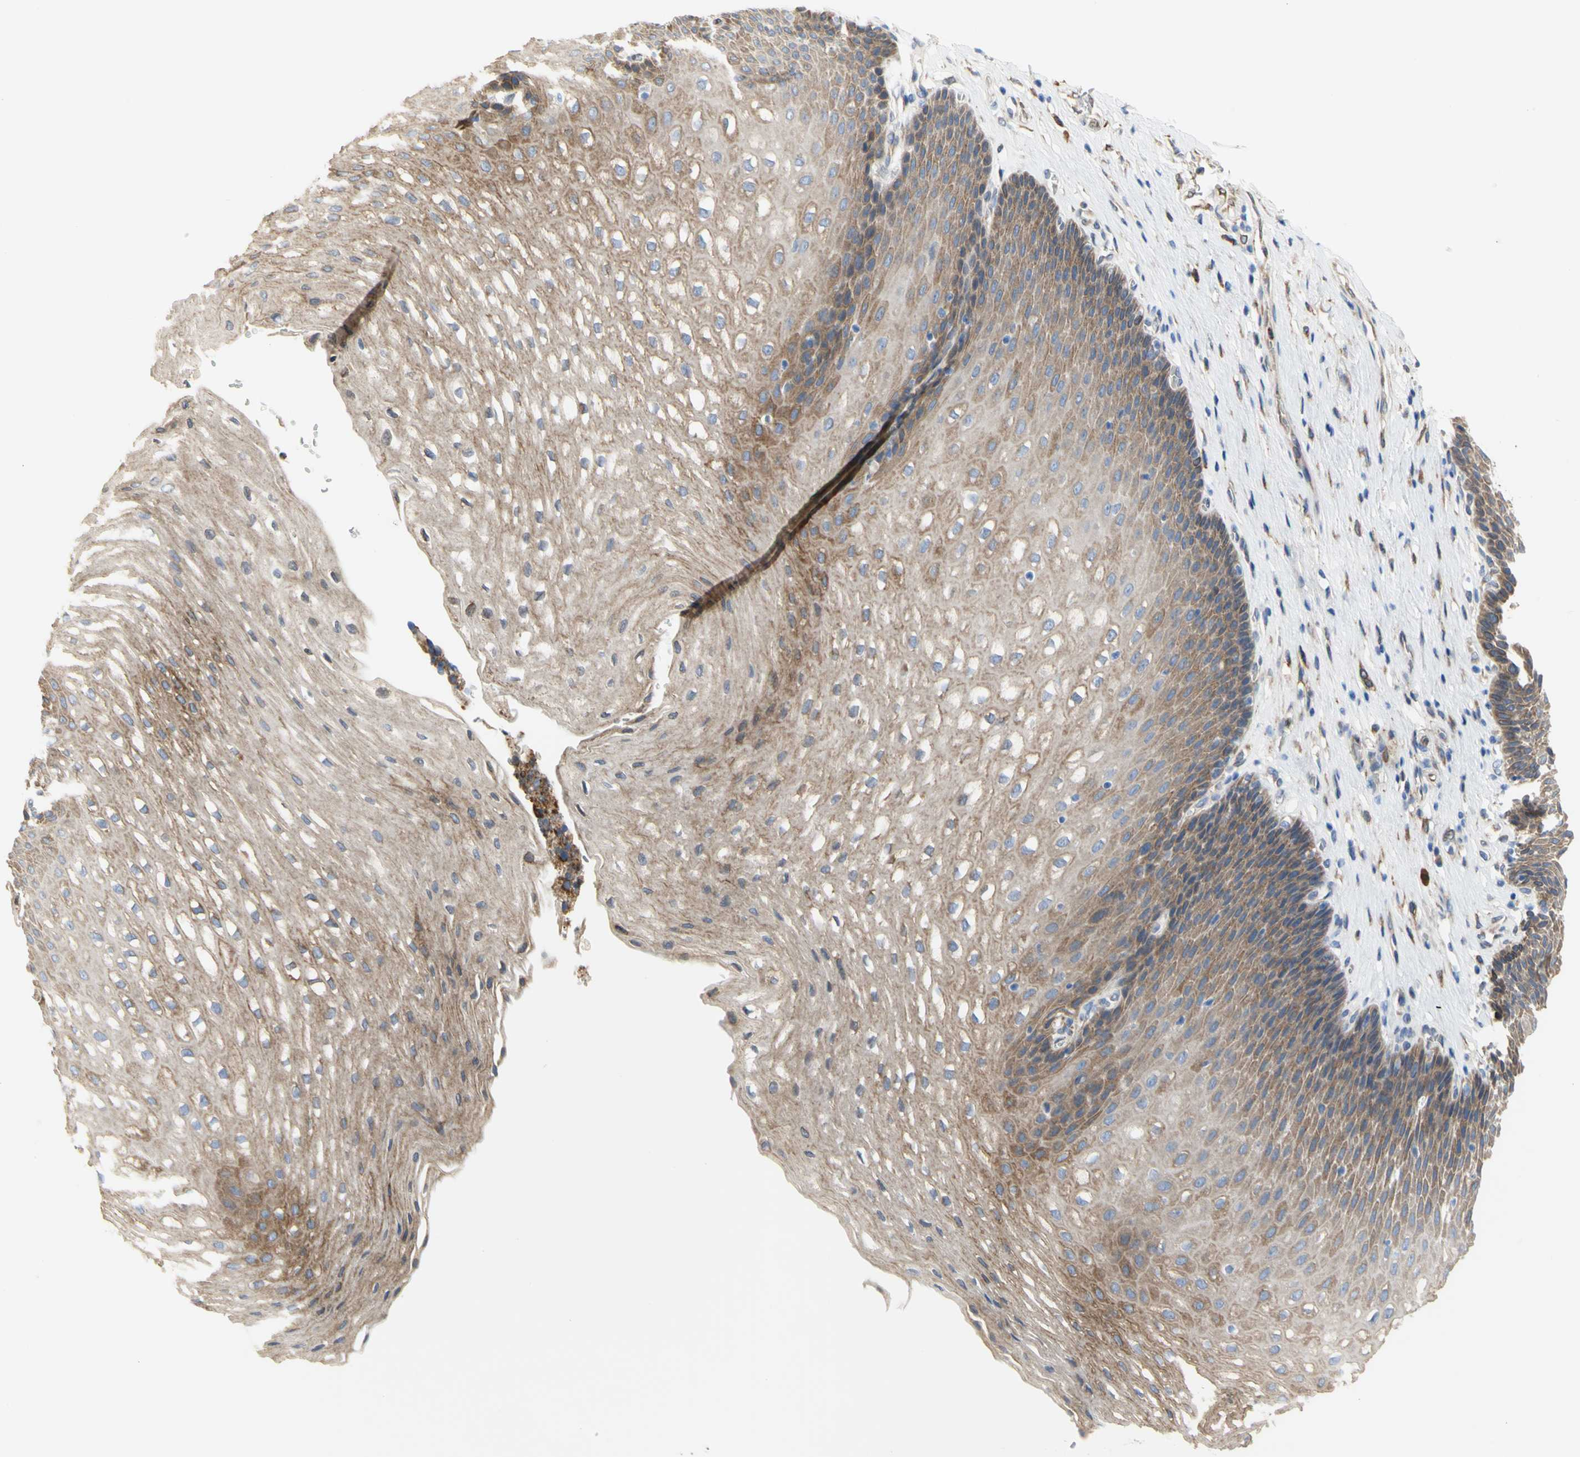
{"staining": {"intensity": "moderate", "quantity": ">75%", "location": "cytoplasmic/membranous"}, "tissue": "esophagus", "cell_type": "Squamous epithelial cells", "image_type": "normal", "snomed": [{"axis": "morphology", "description": "Normal tissue, NOS"}, {"axis": "topography", "description": "Esophagus"}], "caption": "Immunohistochemical staining of unremarkable human esophagus displays moderate cytoplasmic/membranous protein positivity in approximately >75% of squamous epithelial cells. (Stains: DAB (3,3'-diaminobenzidine) in brown, nuclei in blue, Microscopy: brightfield microscopy at high magnification).", "gene": "ERLIN1", "patient": {"sex": "male", "age": 48}}